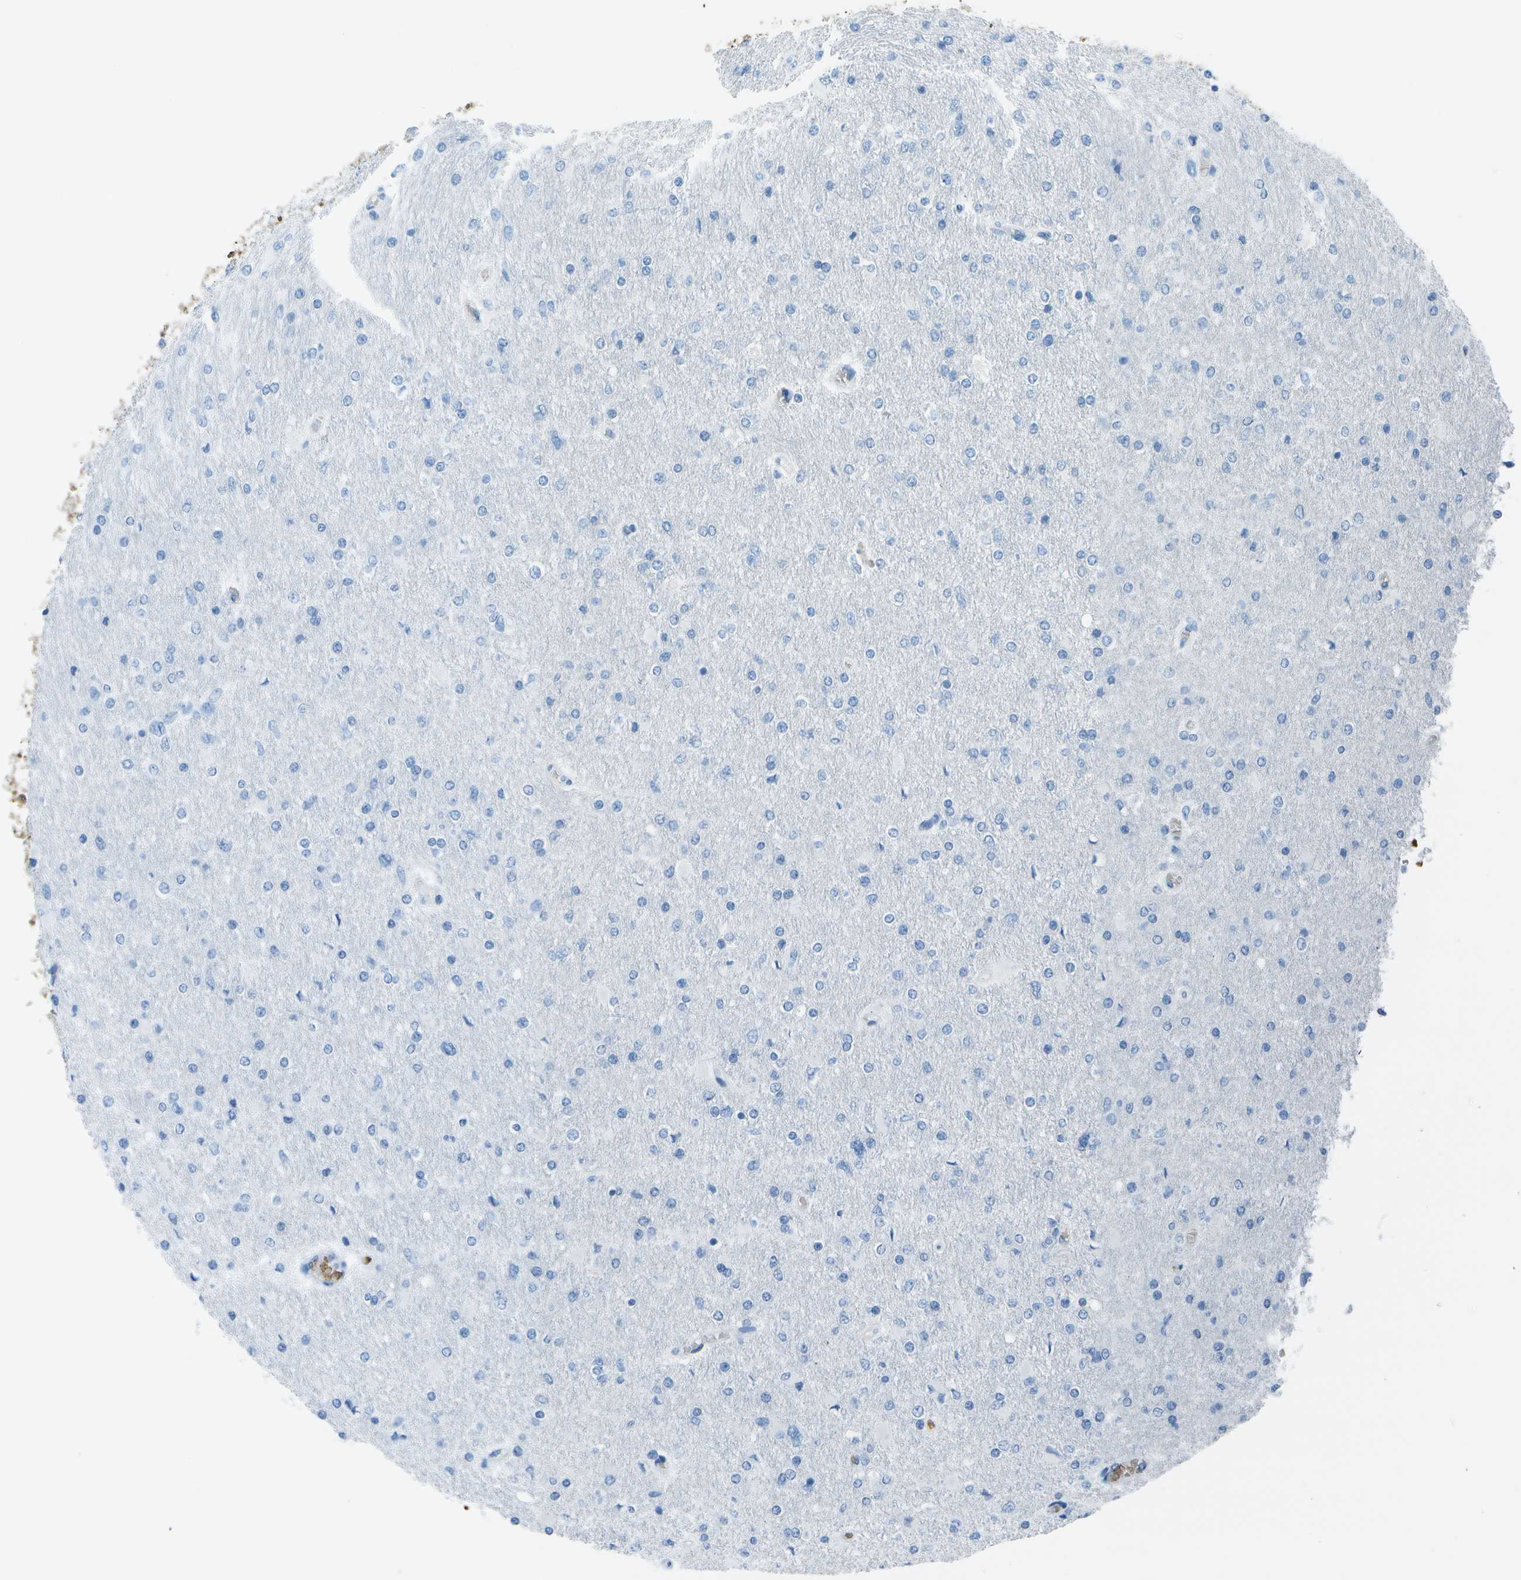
{"staining": {"intensity": "negative", "quantity": "none", "location": "none"}, "tissue": "glioma", "cell_type": "Tumor cells", "image_type": "cancer", "snomed": [{"axis": "morphology", "description": "Glioma, malignant, High grade"}, {"axis": "topography", "description": "Cerebral cortex"}], "caption": "IHC of glioma shows no positivity in tumor cells.", "gene": "ASL", "patient": {"sex": "female", "age": 36}}